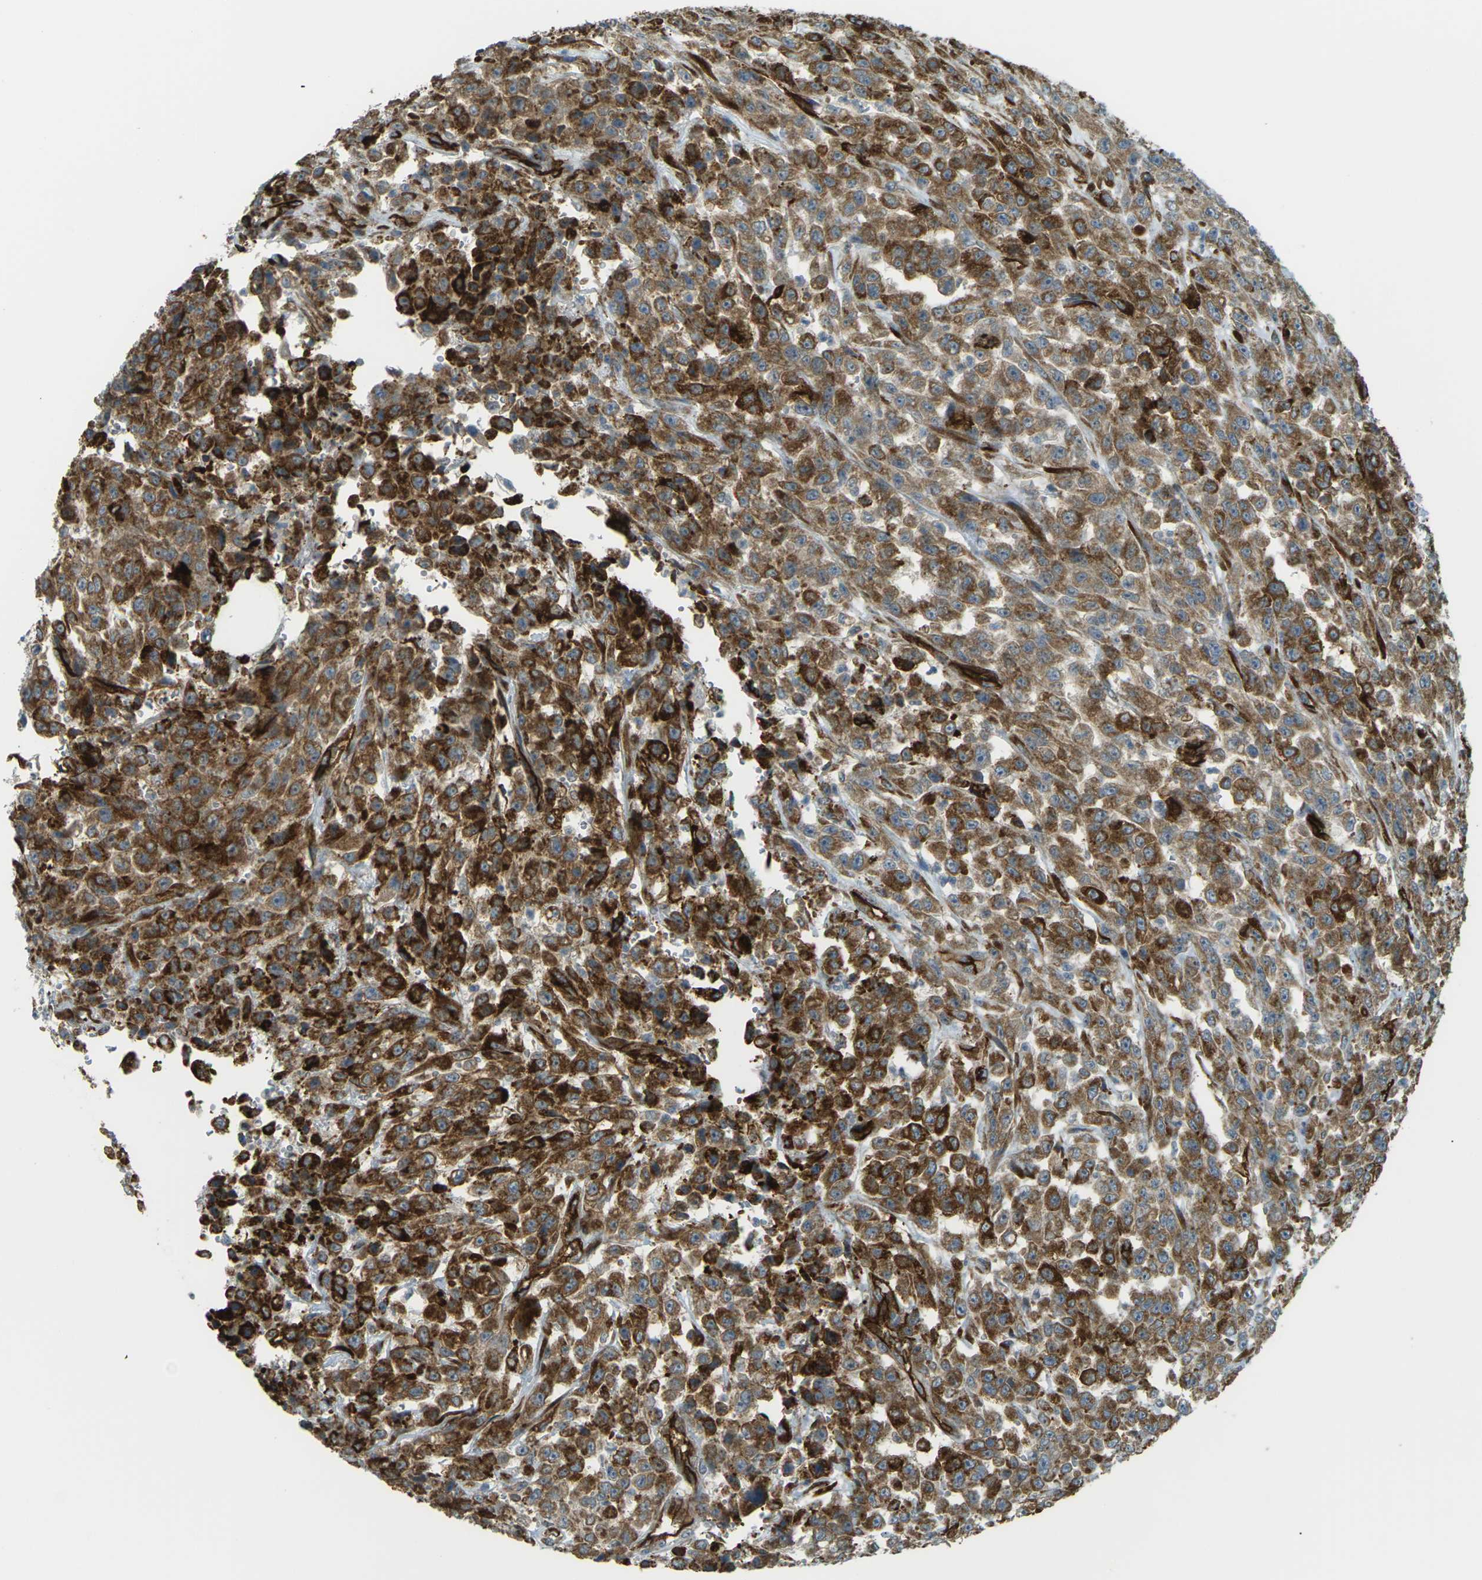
{"staining": {"intensity": "strong", "quantity": ">75%", "location": "cytoplasmic/membranous"}, "tissue": "urothelial cancer", "cell_type": "Tumor cells", "image_type": "cancer", "snomed": [{"axis": "morphology", "description": "Urothelial carcinoma, High grade"}, {"axis": "topography", "description": "Urinary bladder"}], "caption": "Human urothelial cancer stained for a protein (brown) displays strong cytoplasmic/membranous positive positivity in approximately >75% of tumor cells.", "gene": "S1PR1", "patient": {"sex": "male", "age": 46}}